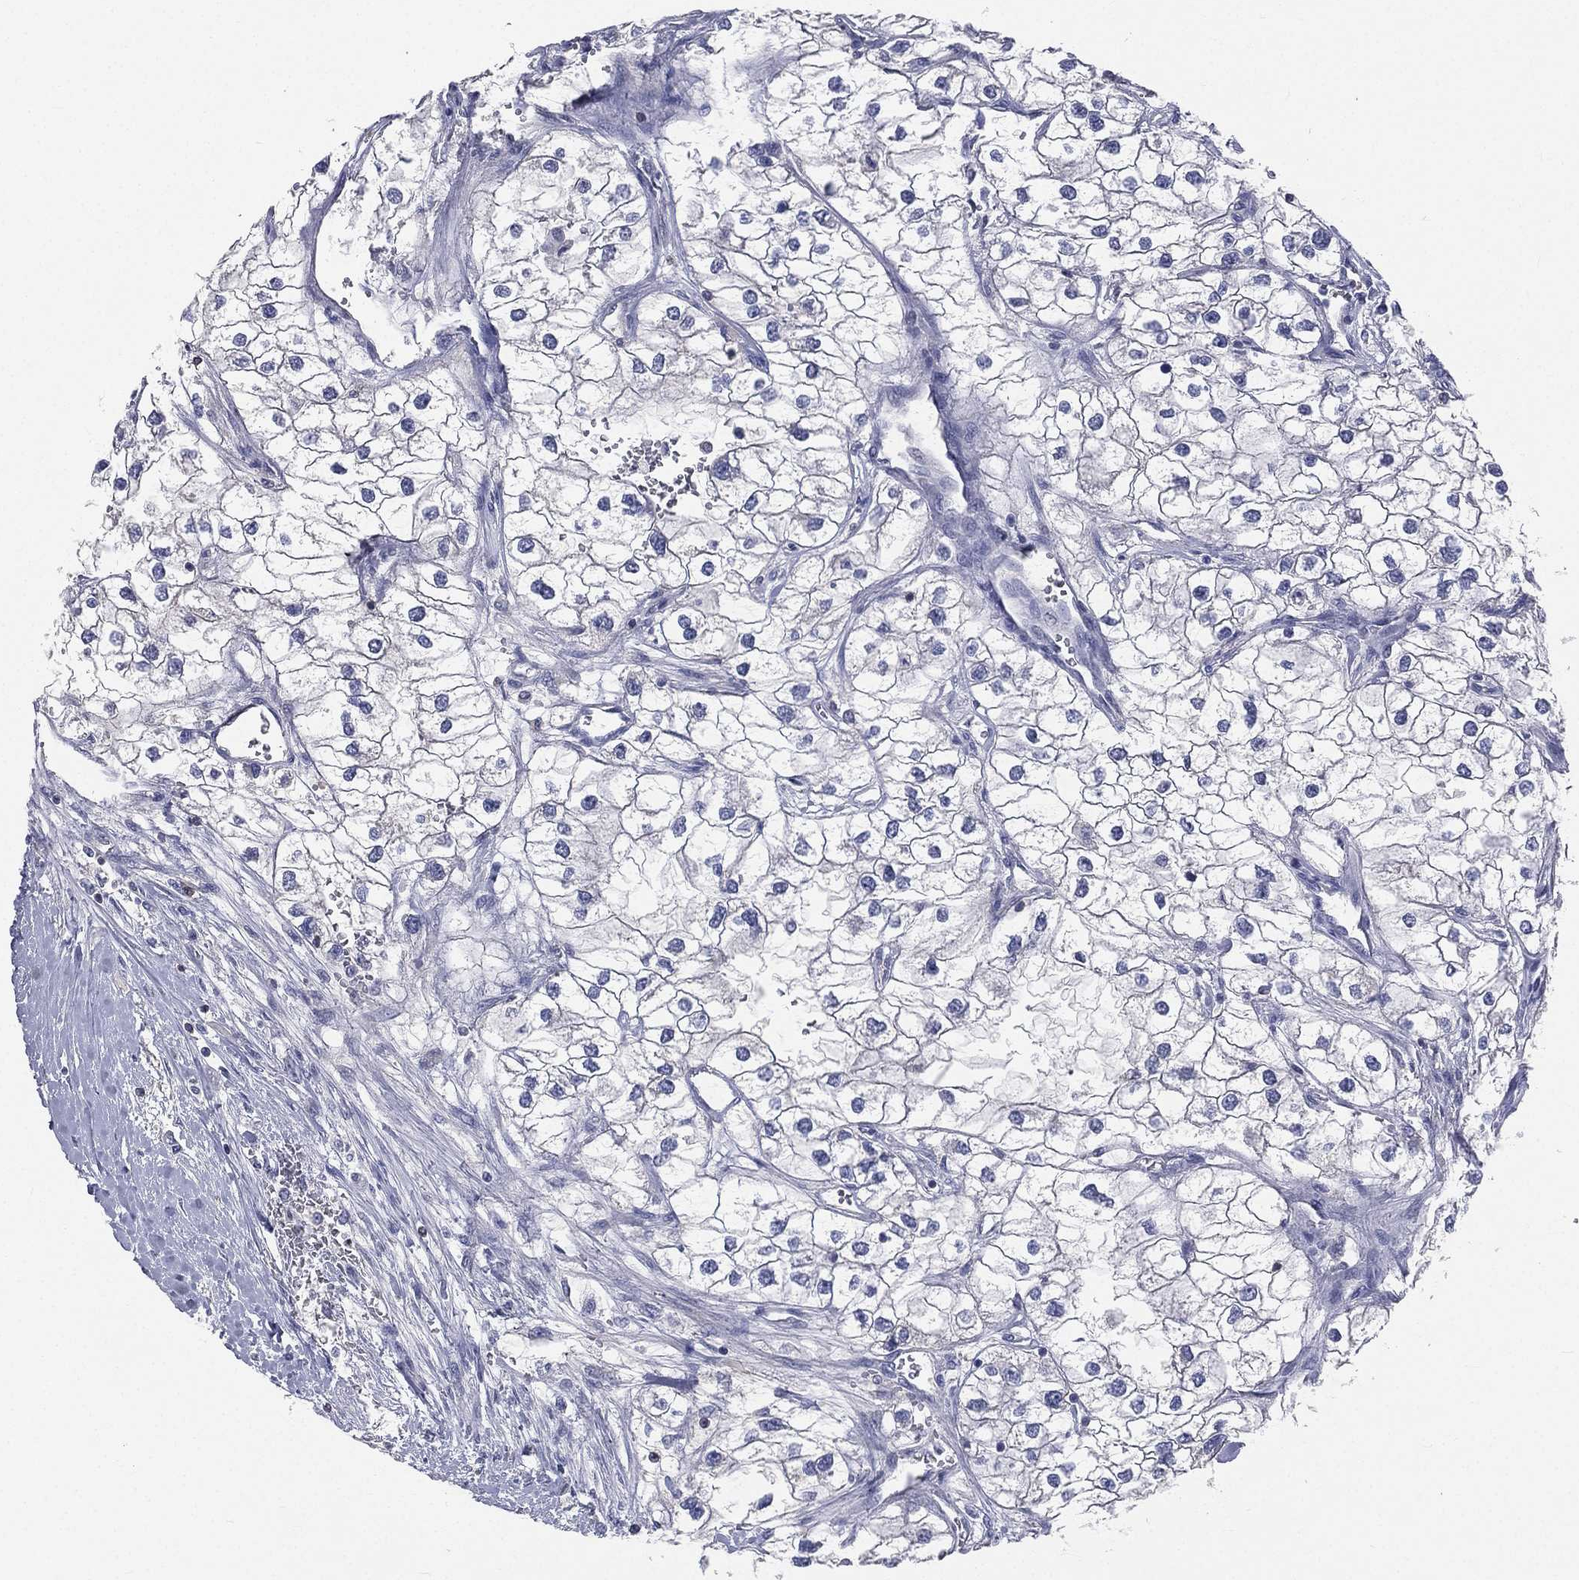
{"staining": {"intensity": "negative", "quantity": "none", "location": "none"}, "tissue": "renal cancer", "cell_type": "Tumor cells", "image_type": "cancer", "snomed": [{"axis": "morphology", "description": "Adenocarcinoma, NOS"}, {"axis": "topography", "description": "Kidney"}], "caption": "This image is of renal cancer (adenocarcinoma) stained with immunohistochemistry to label a protein in brown with the nuclei are counter-stained blue. There is no positivity in tumor cells. (DAB IHC visualized using brightfield microscopy, high magnification).", "gene": "CD3D", "patient": {"sex": "male", "age": 59}}